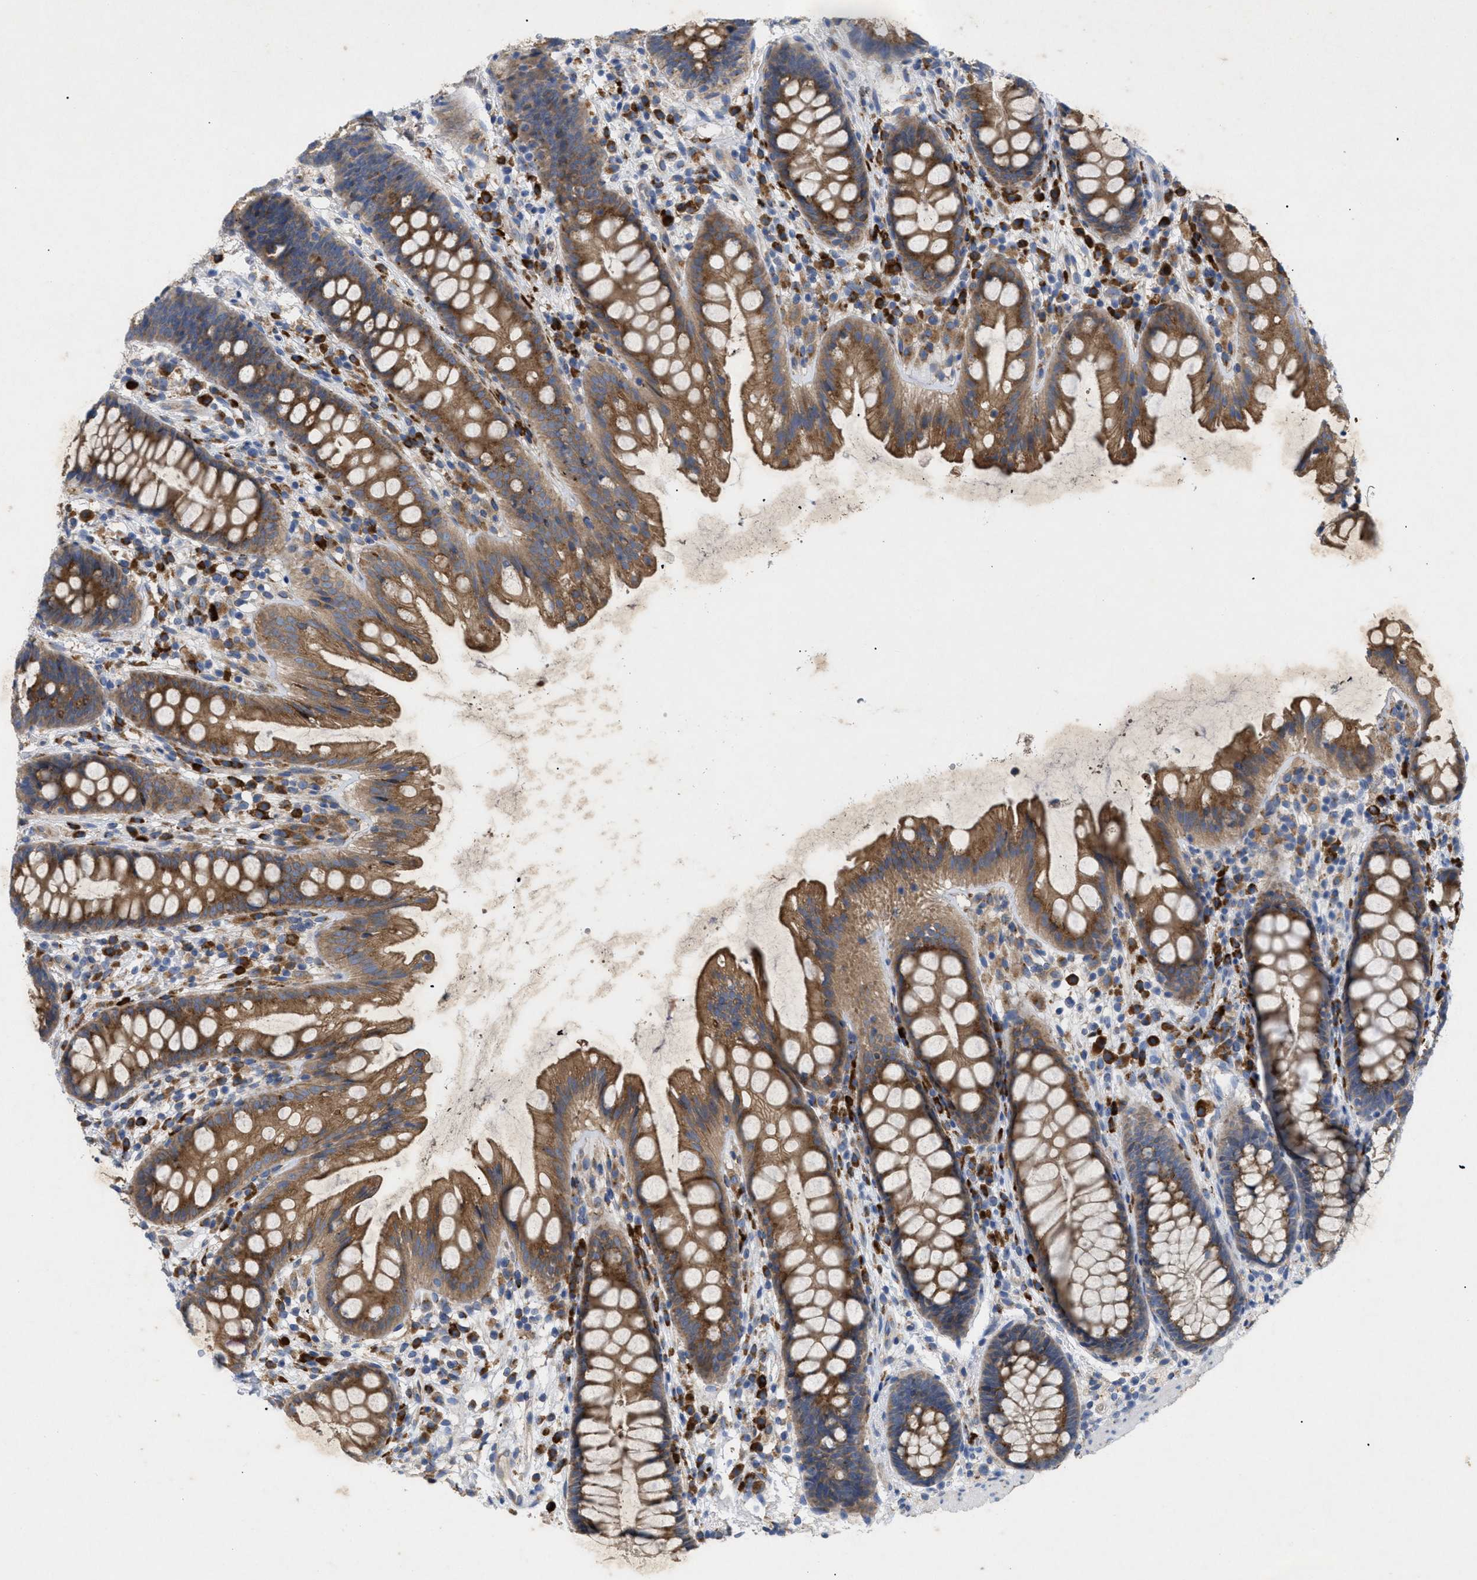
{"staining": {"intensity": "moderate", "quantity": ">75%", "location": "cytoplasmic/membranous"}, "tissue": "rectum", "cell_type": "Glandular cells", "image_type": "normal", "snomed": [{"axis": "morphology", "description": "Normal tissue, NOS"}, {"axis": "topography", "description": "Rectum"}], "caption": "Immunohistochemical staining of unremarkable human rectum demonstrates moderate cytoplasmic/membranous protein positivity in approximately >75% of glandular cells. The staining was performed using DAB to visualize the protein expression in brown, while the nuclei were stained in blue with hematoxylin (Magnification: 20x).", "gene": "SLC50A1", "patient": {"sex": "female", "age": 65}}